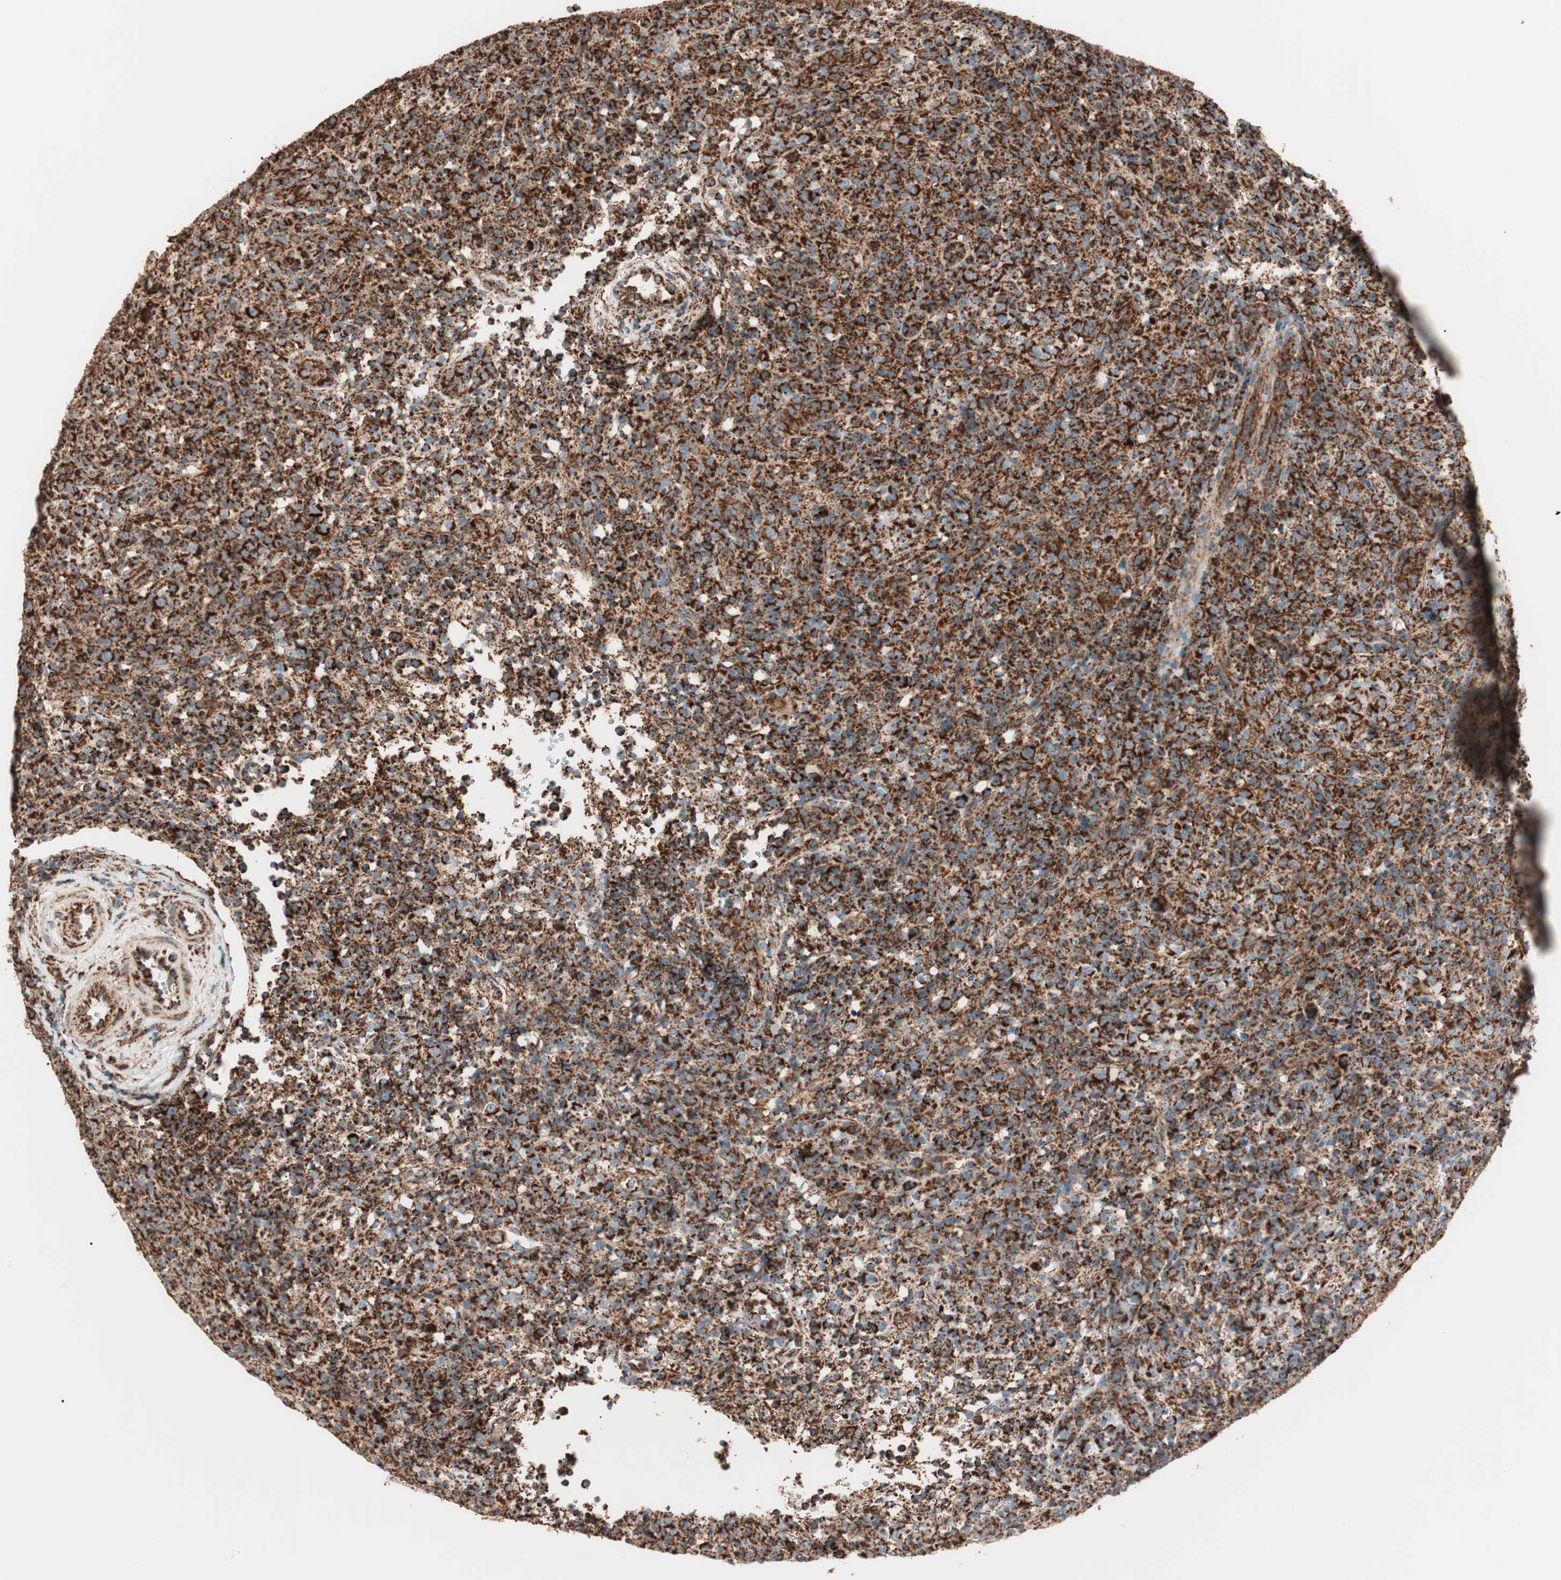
{"staining": {"intensity": "strong", "quantity": ">75%", "location": "cytoplasmic/membranous"}, "tissue": "lymphoma", "cell_type": "Tumor cells", "image_type": "cancer", "snomed": [{"axis": "morphology", "description": "Malignant lymphoma, non-Hodgkin's type, High grade"}, {"axis": "topography", "description": "Lymph node"}], "caption": "DAB immunohistochemical staining of high-grade malignant lymphoma, non-Hodgkin's type shows strong cytoplasmic/membranous protein positivity in approximately >75% of tumor cells. The staining is performed using DAB brown chromogen to label protein expression. The nuclei are counter-stained blue using hematoxylin.", "gene": "TOMM22", "patient": {"sex": "female", "age": 76}}